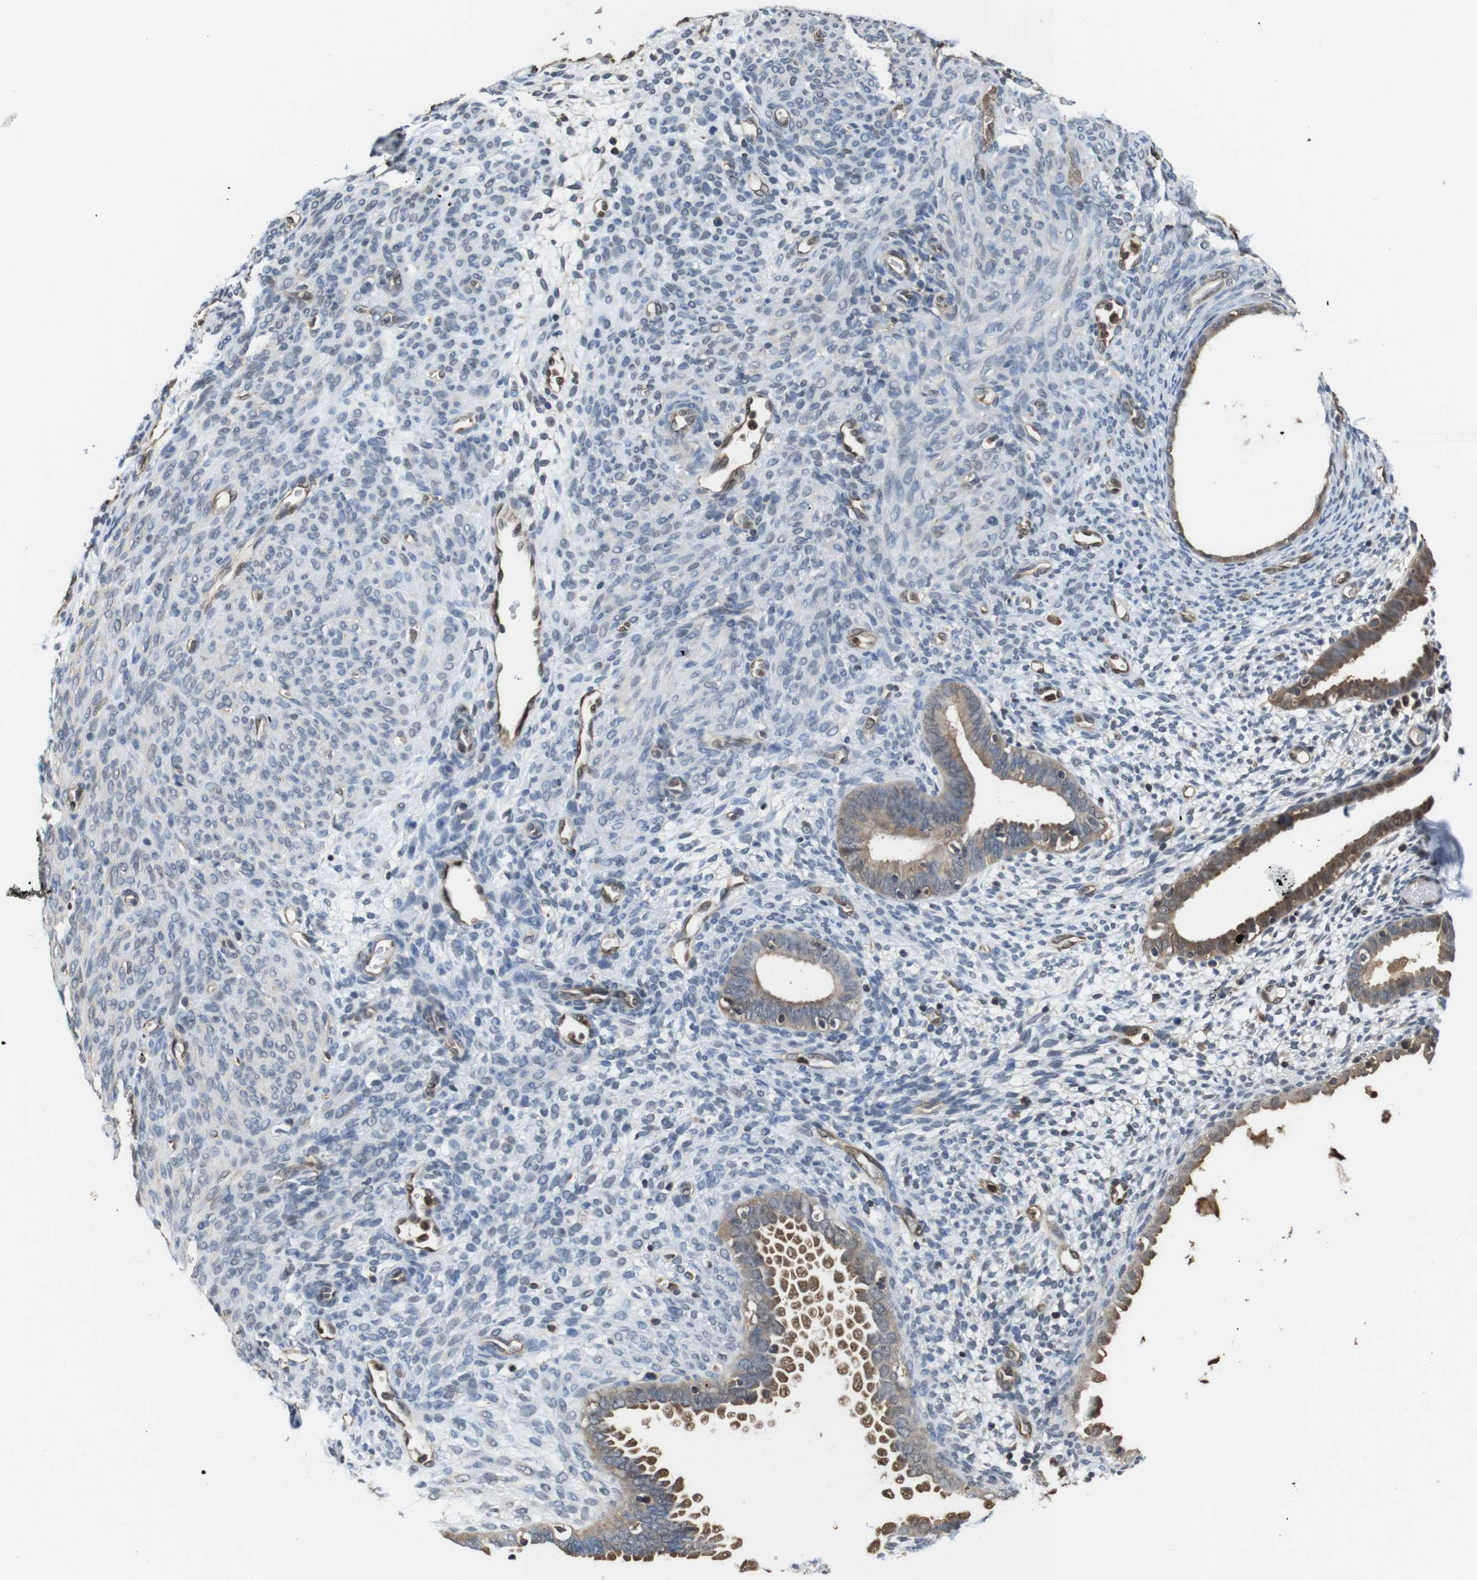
{"staining": {"intensity": "negative", "quantity": "none", "location": "none"}, "tissue": "endometrium", "cell_type": "Cells in endometrial stroma", "image_type": "normal", "snomed": [{"axis": "morphology", "description": "Normal tissue, NOS"}, {"axis": "morphology", "description": "Atrophy, NOS"}, {"axis": "topography", "description": "Uterus"}, {"axis": "topography", "description": "Endometrium"}], "caption": "Cells in endometrial stroma are negative for protein expression in unremarkable human endometrium. (DAB immunohistochemistry visualized using brightfield microscopy, high magnification).", "gene": "LDHA", "patient": {"sex": "female", "age": 68}}